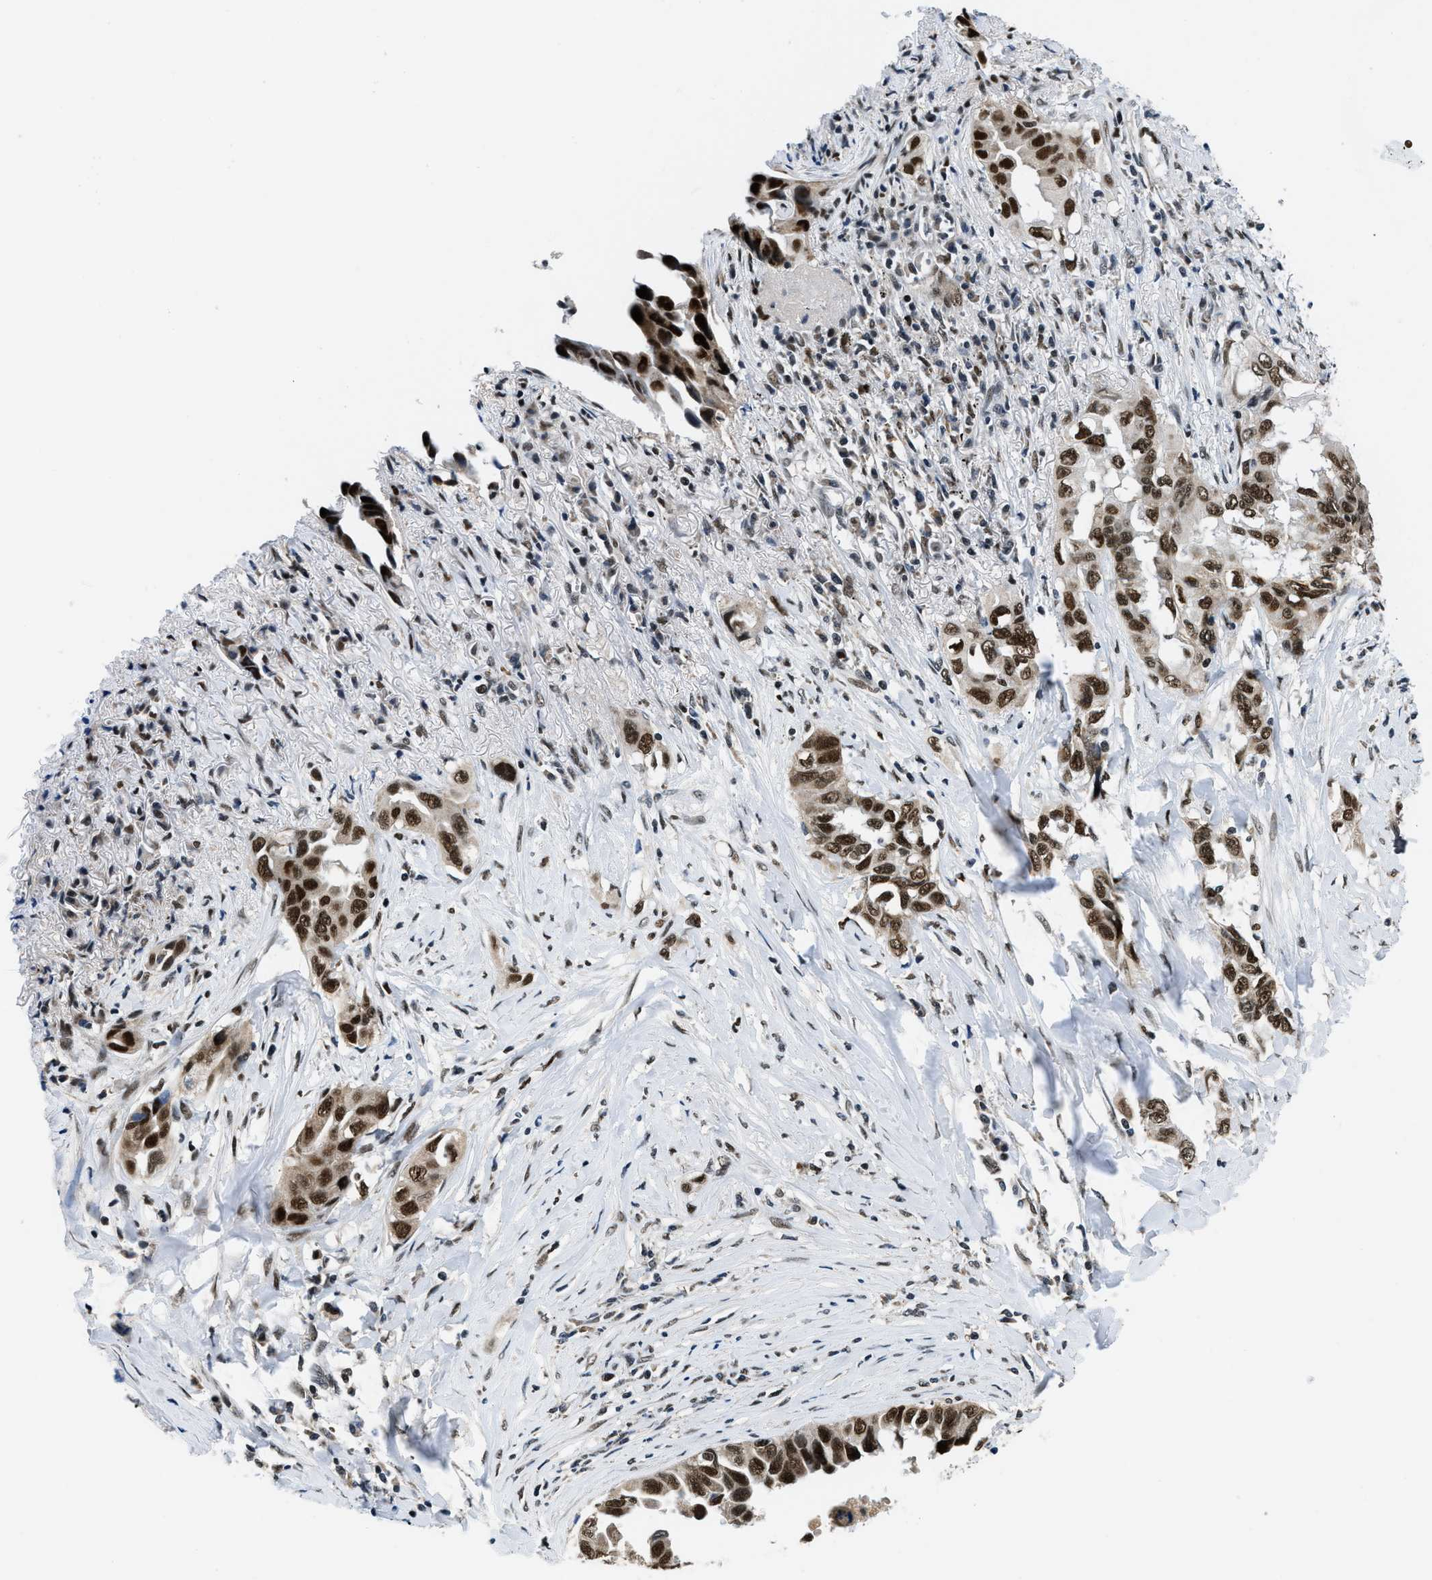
{"staining": {"intensity": "strong", "quantity": ">75%", "location": "nuclear"}, "tissue": "lung cancer", "cell_type": "Tumor cells", "image_type": "cancer", "snomed": [{"axis": "morphology", "description": "Adenocarcinoma, NOS"}, {"axis": "topography", "description": "Lung"}], "caption": "Lung cancer stained with a protein marker displays strong staining in tumor cells.", "gene": "KDM3B", "patient": {"sex": "female", "age": 51}}